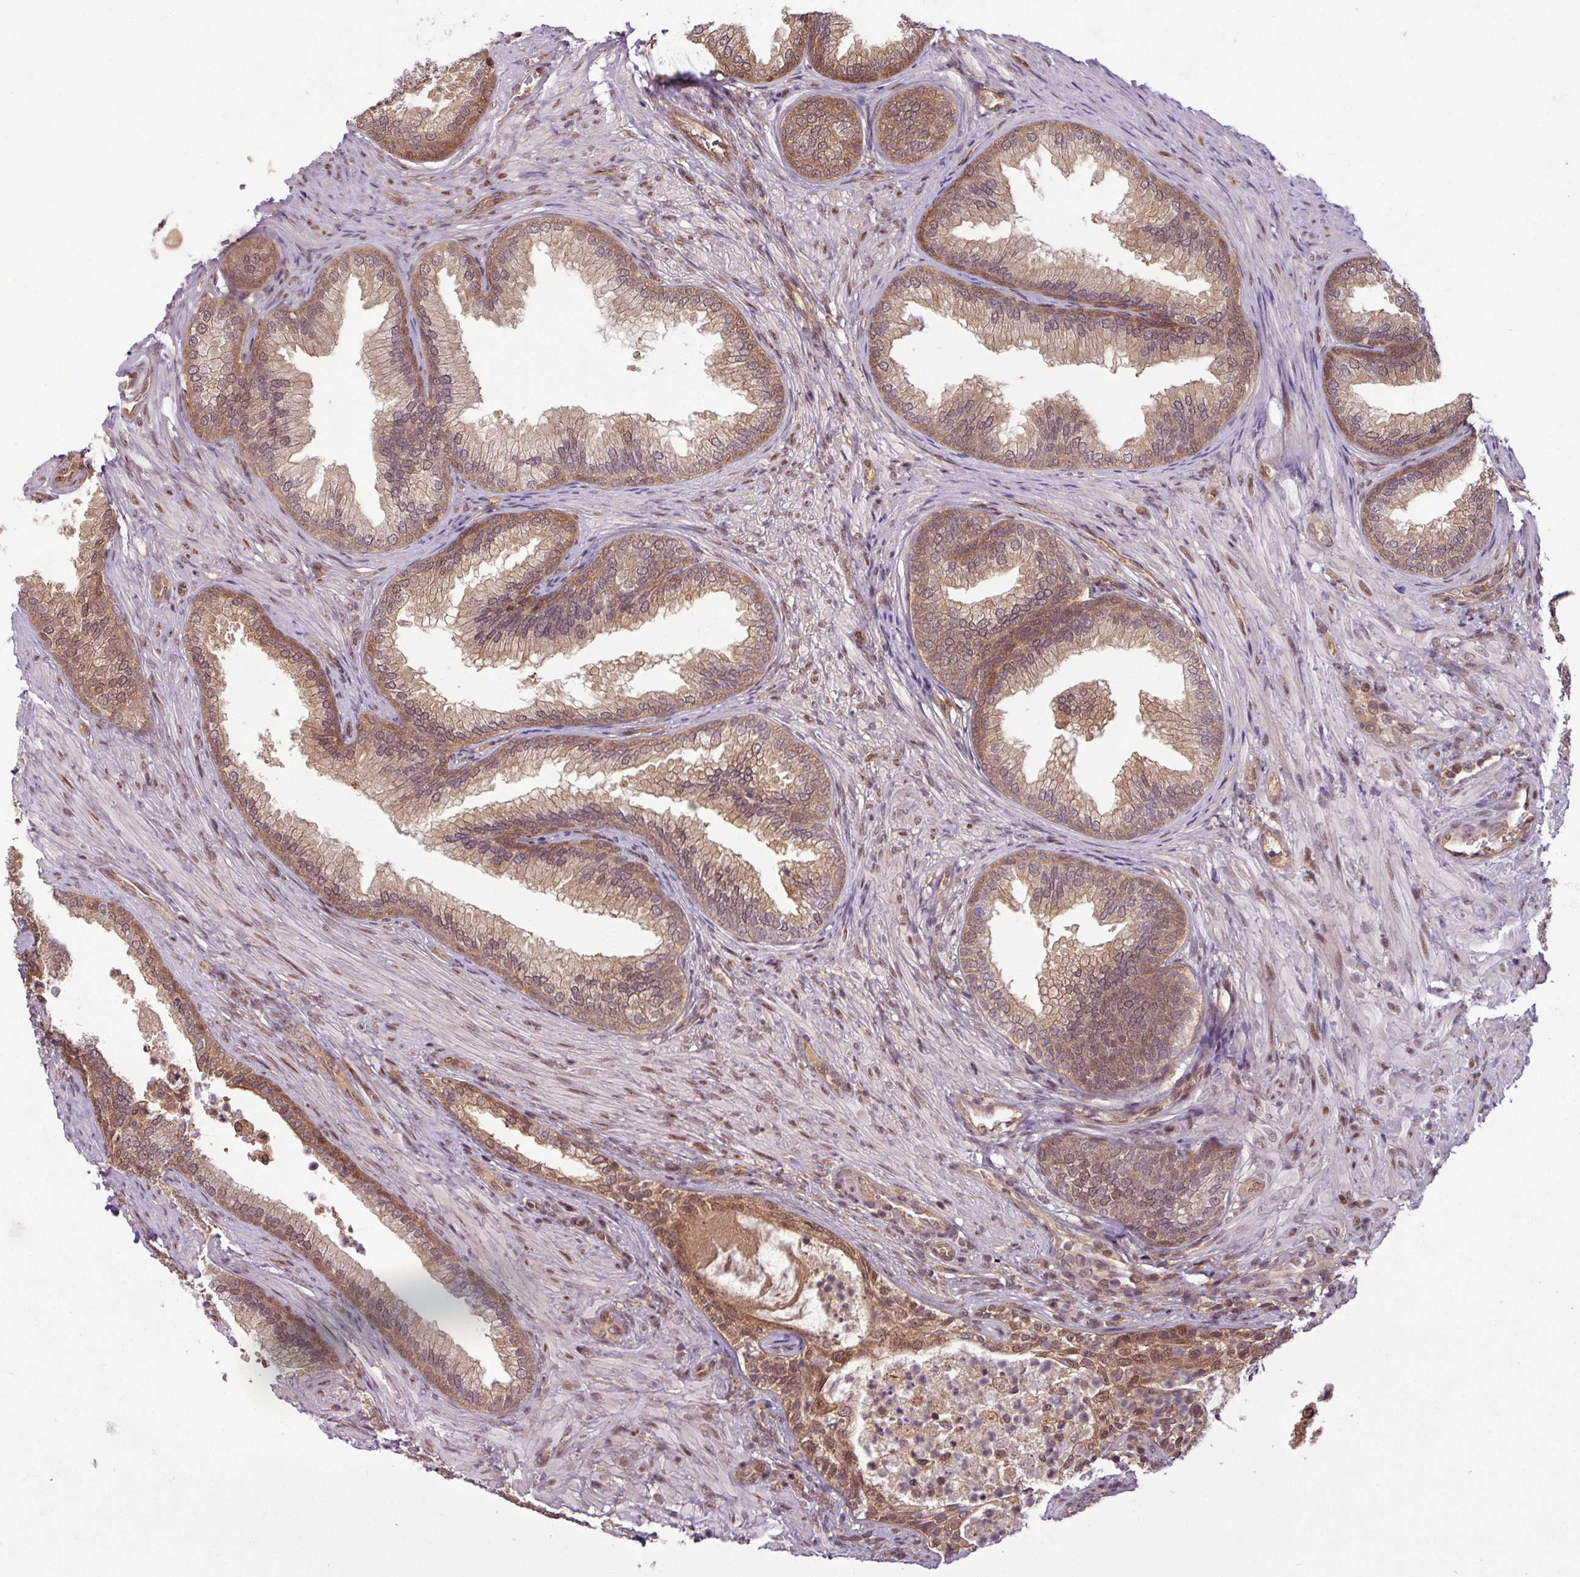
{"staining": {"intensity": "moderate", "quantity": ">75%", "location": "cytoplasmic/membranous,nuclear"}, "tissue": "prostate", "cell_type": "Glandular cells", "image_type": "normal", "snomed": [{"axis": "morphology", "description": "Normal tissue, NOS"}, {"axis": "topography", "description": "Prostate"}], "caption": "A high-resolution histopathology image shows IHC staining of unremarkable prostate, which reveals moderate cytoplasmic/membranous,nuclear positivity in approximately >75% of glandular cells.", "gene": "KCTD11", "patient": {"sex": "male", "age": 76}}